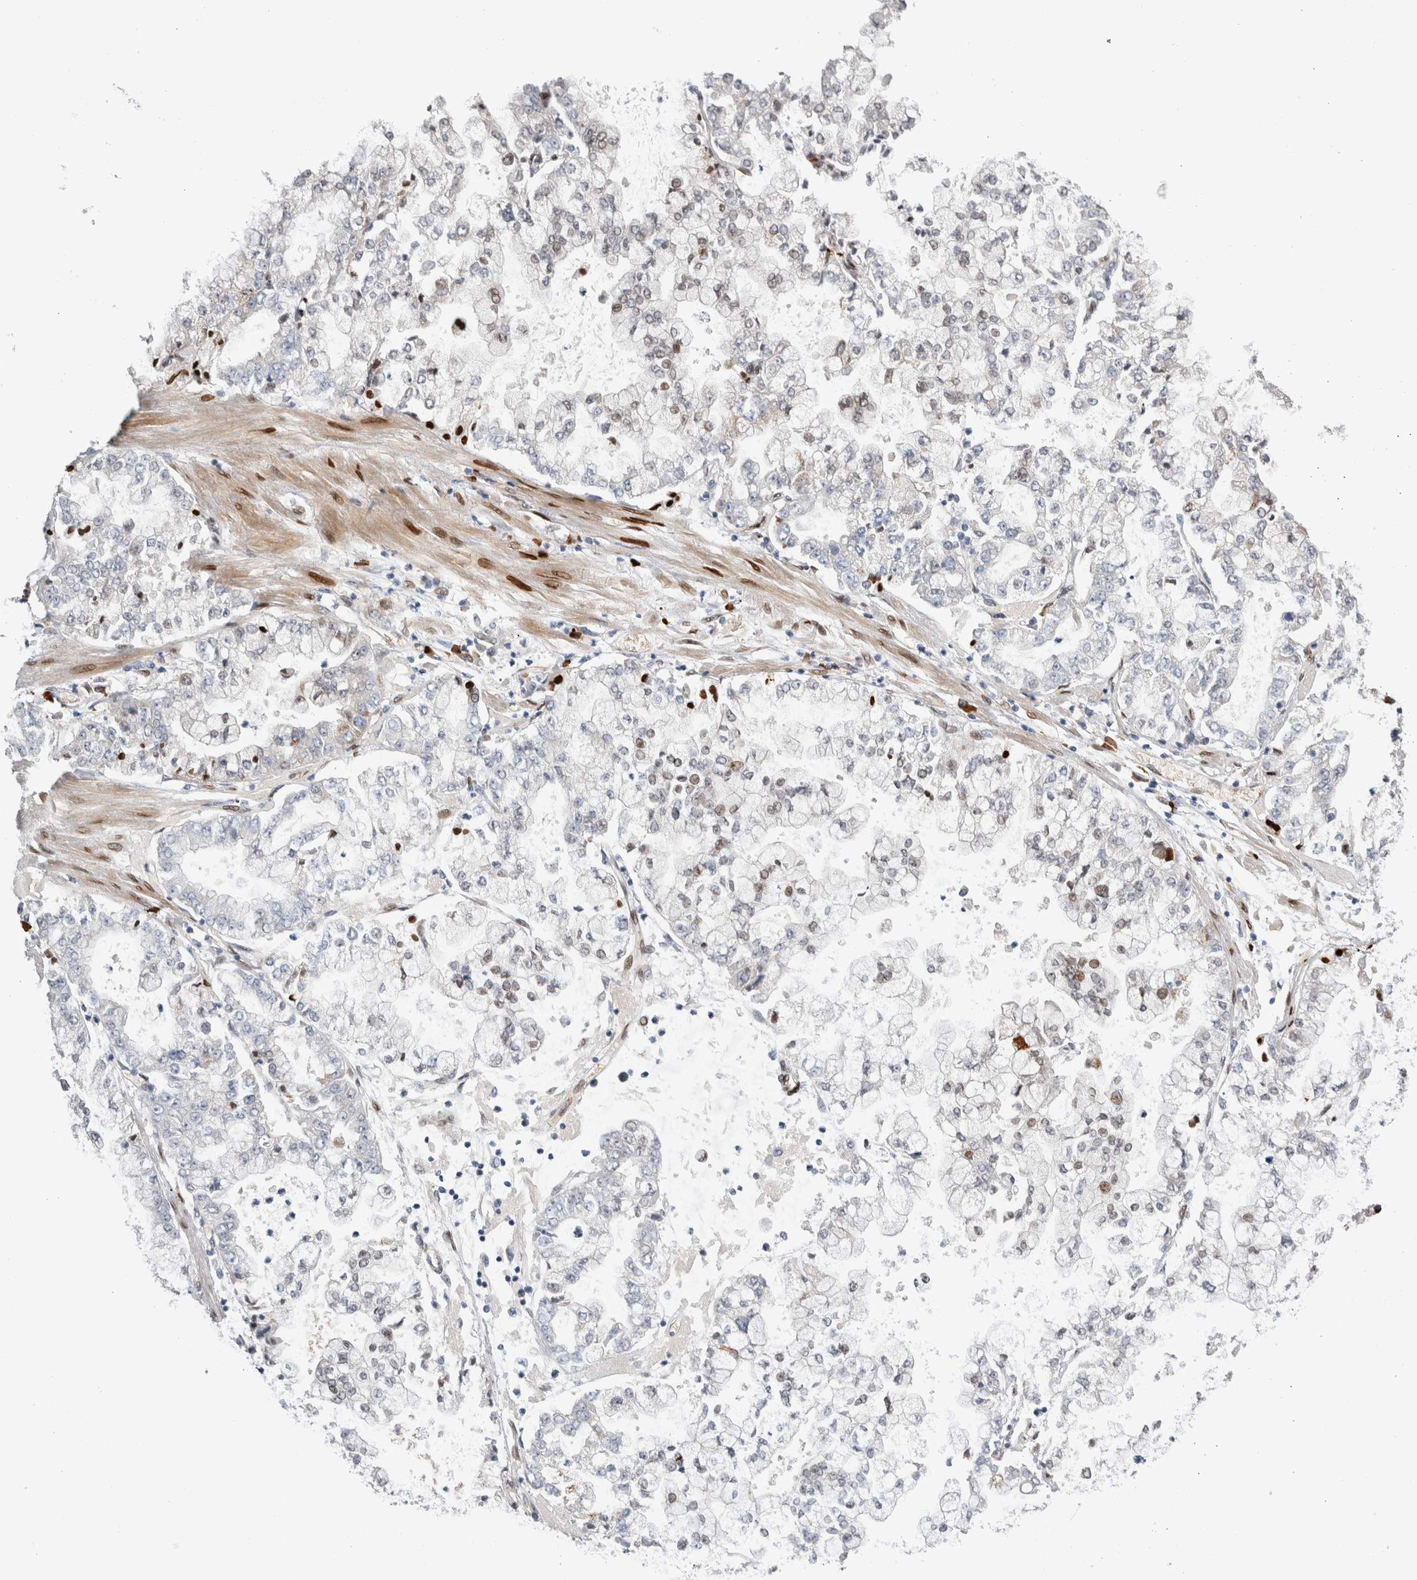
{"staining": {"intensity": "weak", "quantity": "<25%", "location": "nuclear"}, "tissue": "stomach cancer", "cell_type": "Tumor cells", "image_type": "cancer", "snomed": [{"axis": "morphology", "description": "Adenocarcinoma, NOS"}, {"axis": "topography", "description": "Stomach"}], "caption": "The micrograph shows no staining of tumor cells in stomach cancer. The staining is performed using DAB (3,3'-diaminobenzidine) brown chromogen with nuclei counter-stained in using hematoxylin.", "gene": "DMTN", "patient": {"sex": "male", "age": 76}}